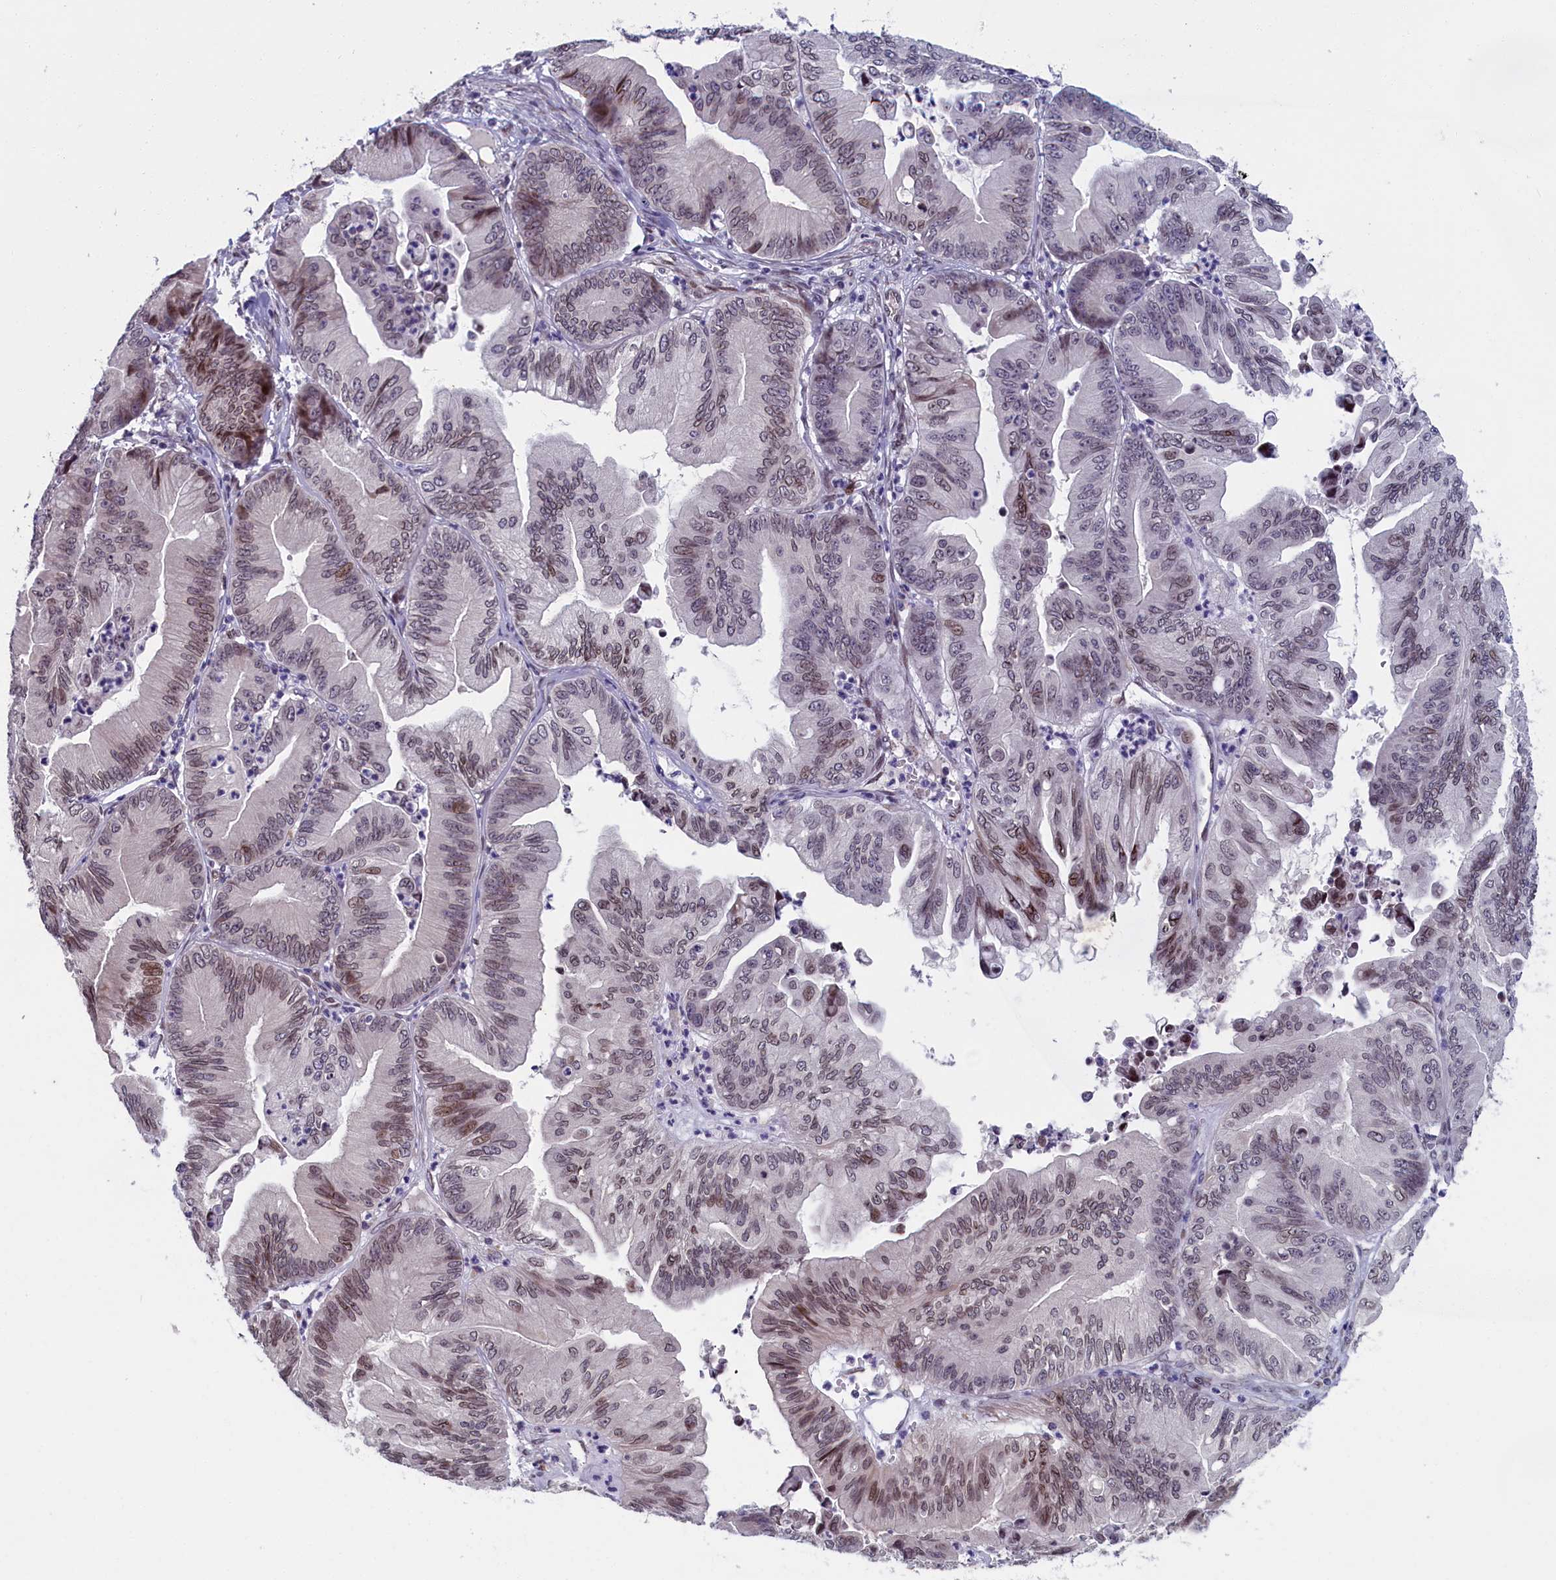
{"staining": {"intensity": "moderate", "quantity": "25%-75%", "location": "cytoplasmic/membranous,nuclear"}, "tissue": "ovarian cancer", "cell_type": "Tumor cells", "image_type": "cancer", "snomed": [{"axis": "morphology", "description": "Cystadenocarcinoma, mucinous, NOS"}, {"axis": "topography", "description": "Ovary"}], "caption": "Ovarian cancer tissue reveals moderate cytoplasmic/membranous and nuclear expression in about 25%-75% of tumor cells, visualized by immunohistochemistry.", "gene": "GPSM1", "patient": {"sex": "female", "age": 71}}